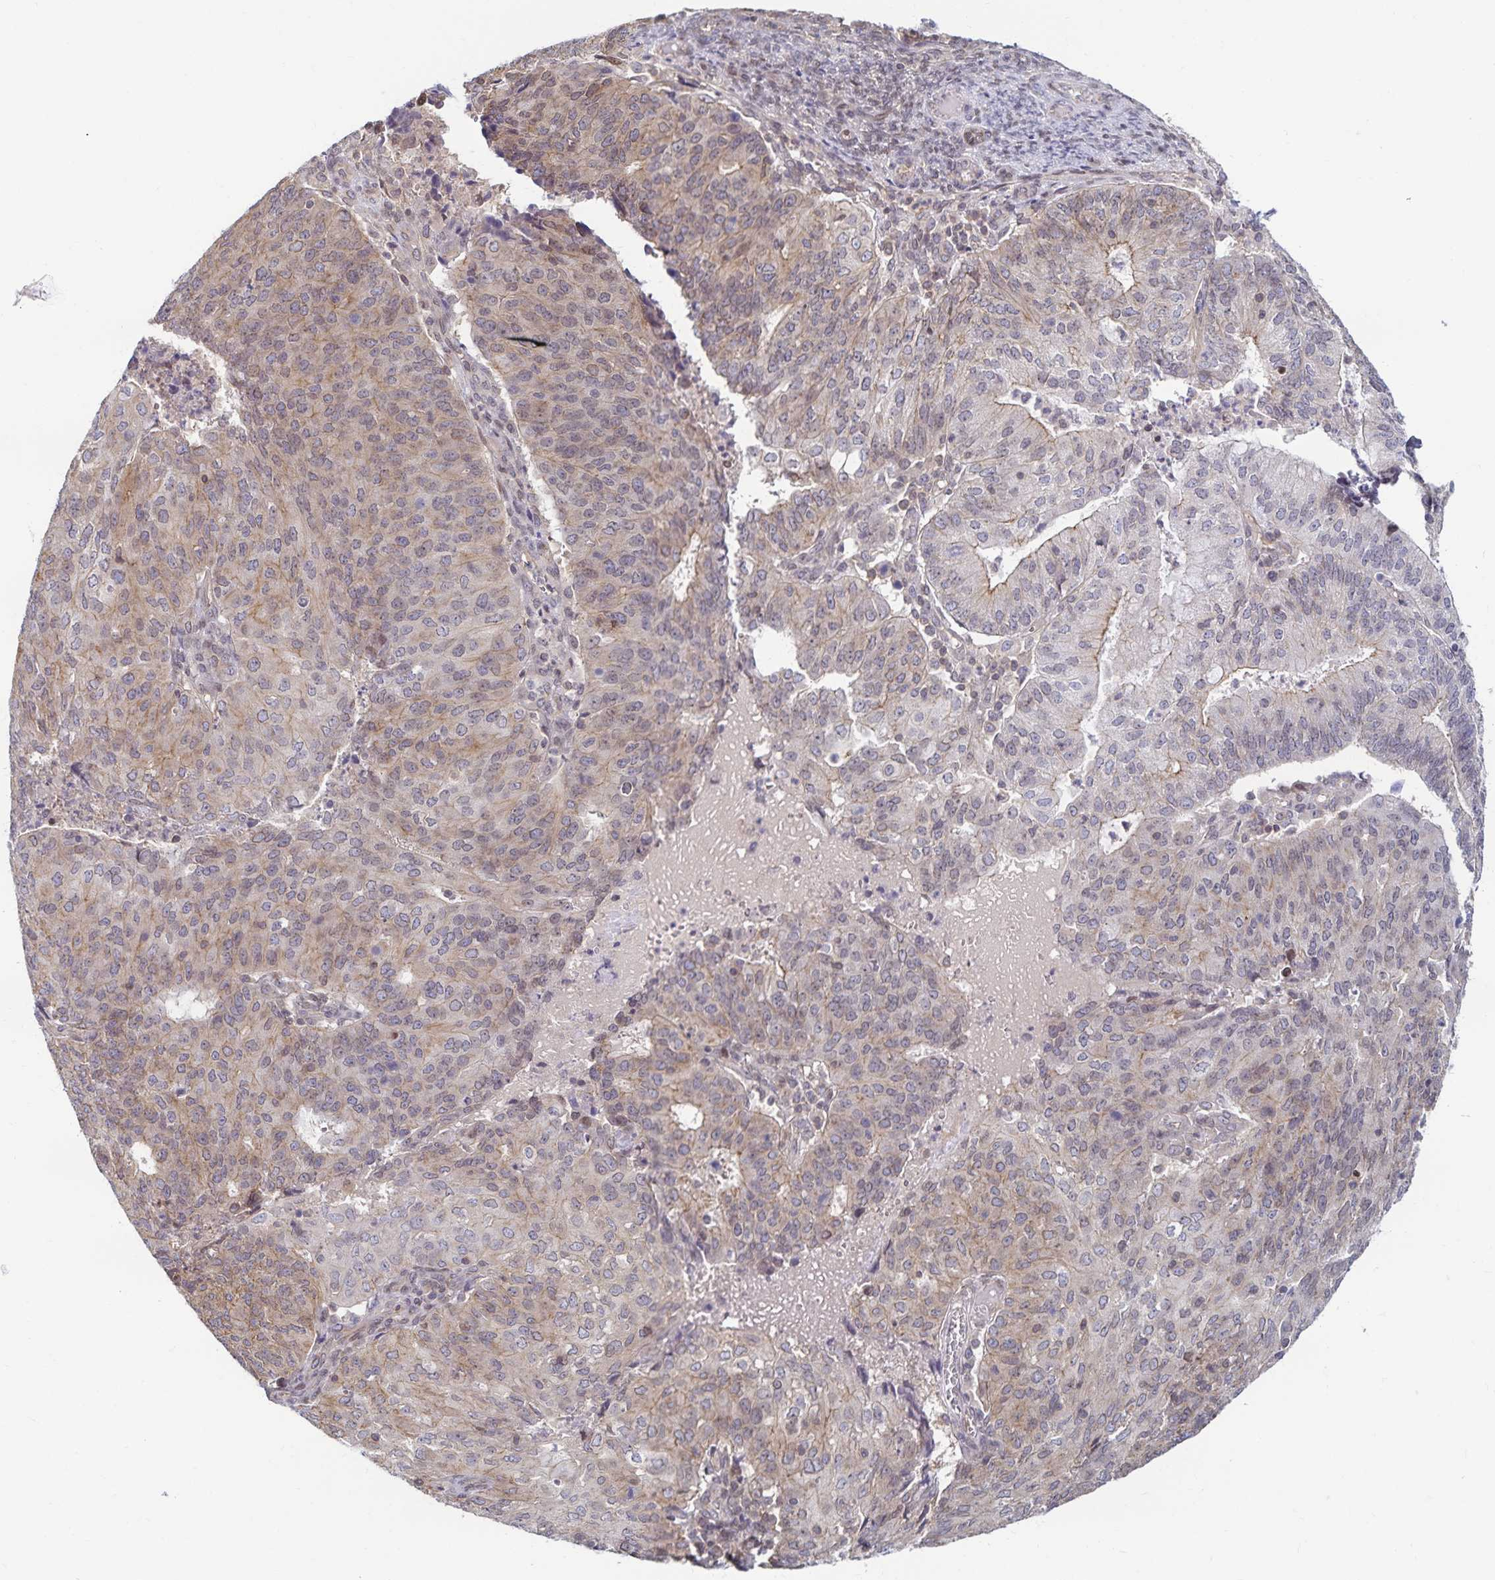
{"staining": {"intensity": "weak", "quantity": "<25%", "location": "cytoplasmic/membranous"}, "tissue": "endometrial cancer", "cell_type": "Tumor cells", "image_type": "cancer", "snomed": [{"axis": "morphology", "description": "Adenocarcinoma, NOS"}, {"axis": "topography", "description": "Endometrium"}], "caption": "An IHC histopathology image of adenocarcinoma (endometrial) is shown. There is no staining in tumor cells of adenocarcinoma (endometrial).", "gene": "RAB9B", "patient": {"sex": "female", "age": 82}}